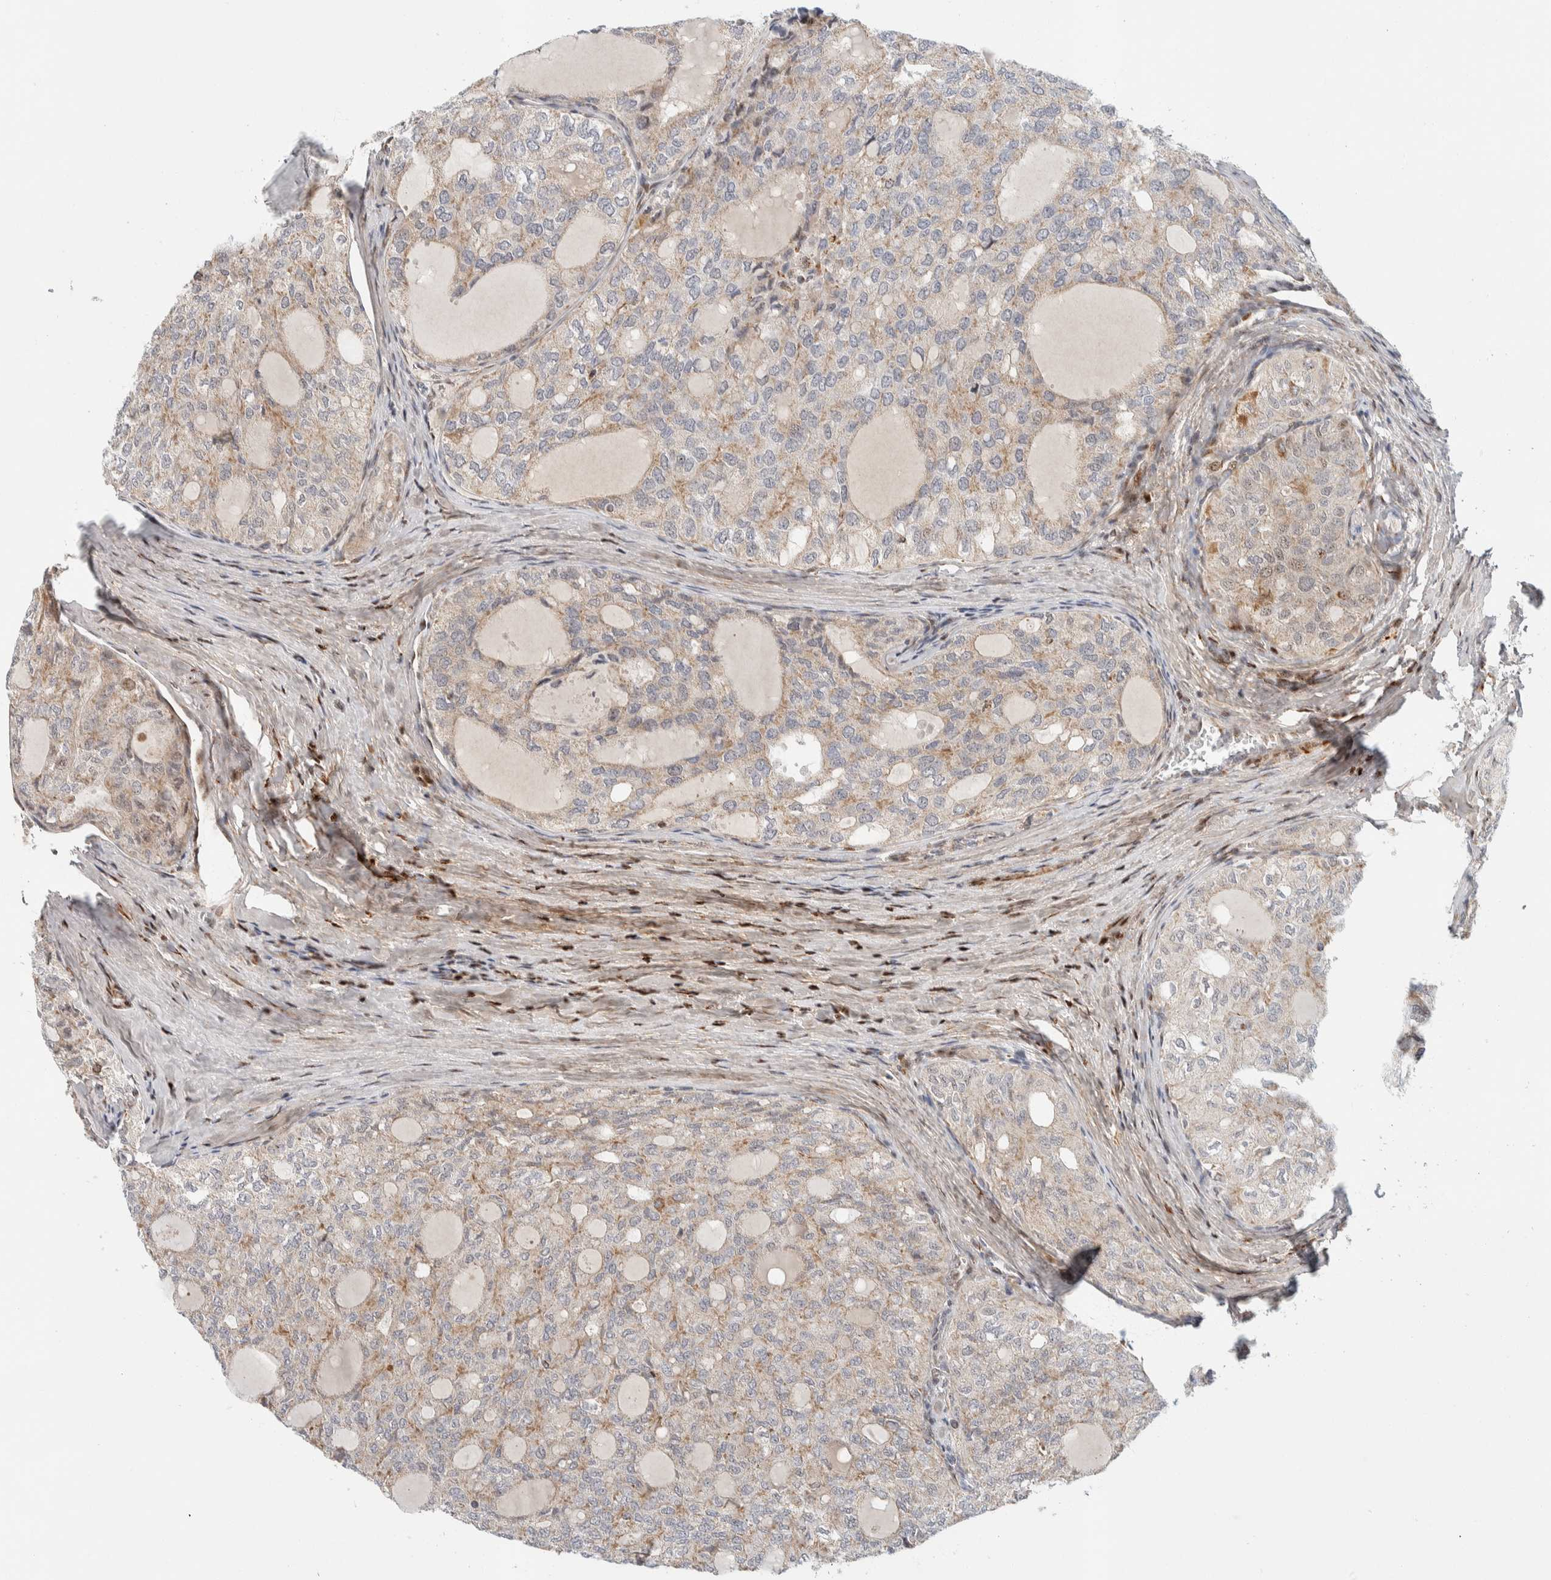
{"staining": {"intensity": "weak", "quantity": "25%-75%", "location": "cytoplasmic/membranous"}, "tissue": "thyroid cancer", "cell_type": "Tumor cells", "image_type": "cancer", "snomed": [{"axis": "morphology", "description": "Follicular adenoma carcinoma, NOS"}, {"axis": "topography", "description": "Thyroid gland"}], "caption": "Immunohistochemistry (DAB (3,3'-diaminobenzidine)) staining of human follicular adenoma carcinoma (thyroid) displays weak cytoplasmic/membranous protein expression in about 25%-75% of tumor cells. The staining was performed using DAB, with brown indicating positive protein expression. Nuclei are stained blue with hematoxylin.", "gene": "TSPAN32", "patient": {"sex": "male", "age": 75}}